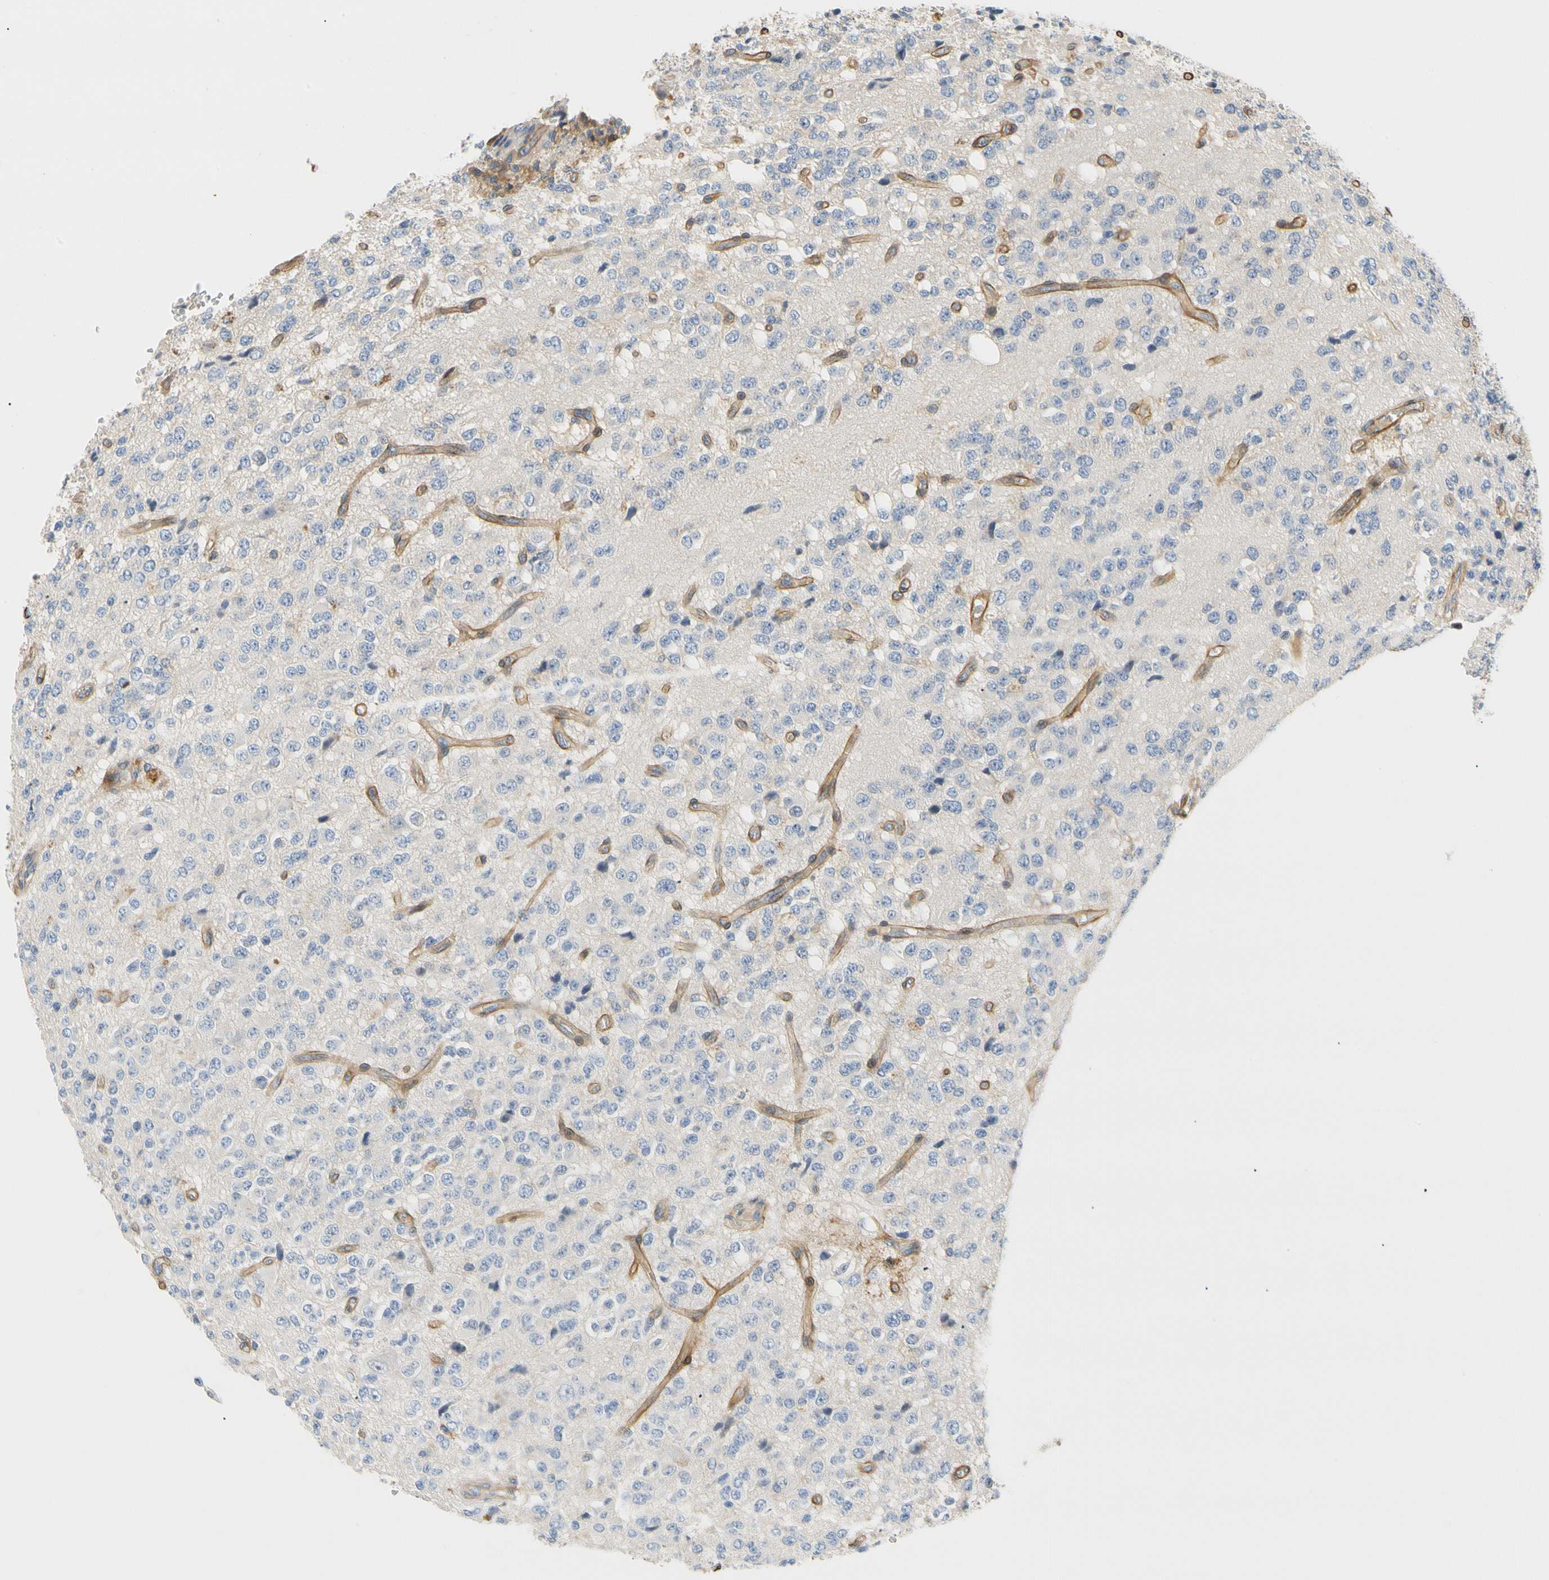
{"staining": {"intensity": "negative", "quantity": "none", "location": "none"}, "tissue": "glioma", "cell_type": "Tumor cells", "image_type": "cancer", "snomed": [{"axis": "morphology", "description": "Glioma, malignant, High grade"}, {"axis": "topography", "description": "pancreas cauda"}], "caption": "Immunohistochemistry photomicrograph of malignant glioma (high-grade) stained for a protein (brown), which displays no staining in tumor cells.", "gene": "TNFRSF18", "patient": {"sex": "male", "age": 60}}